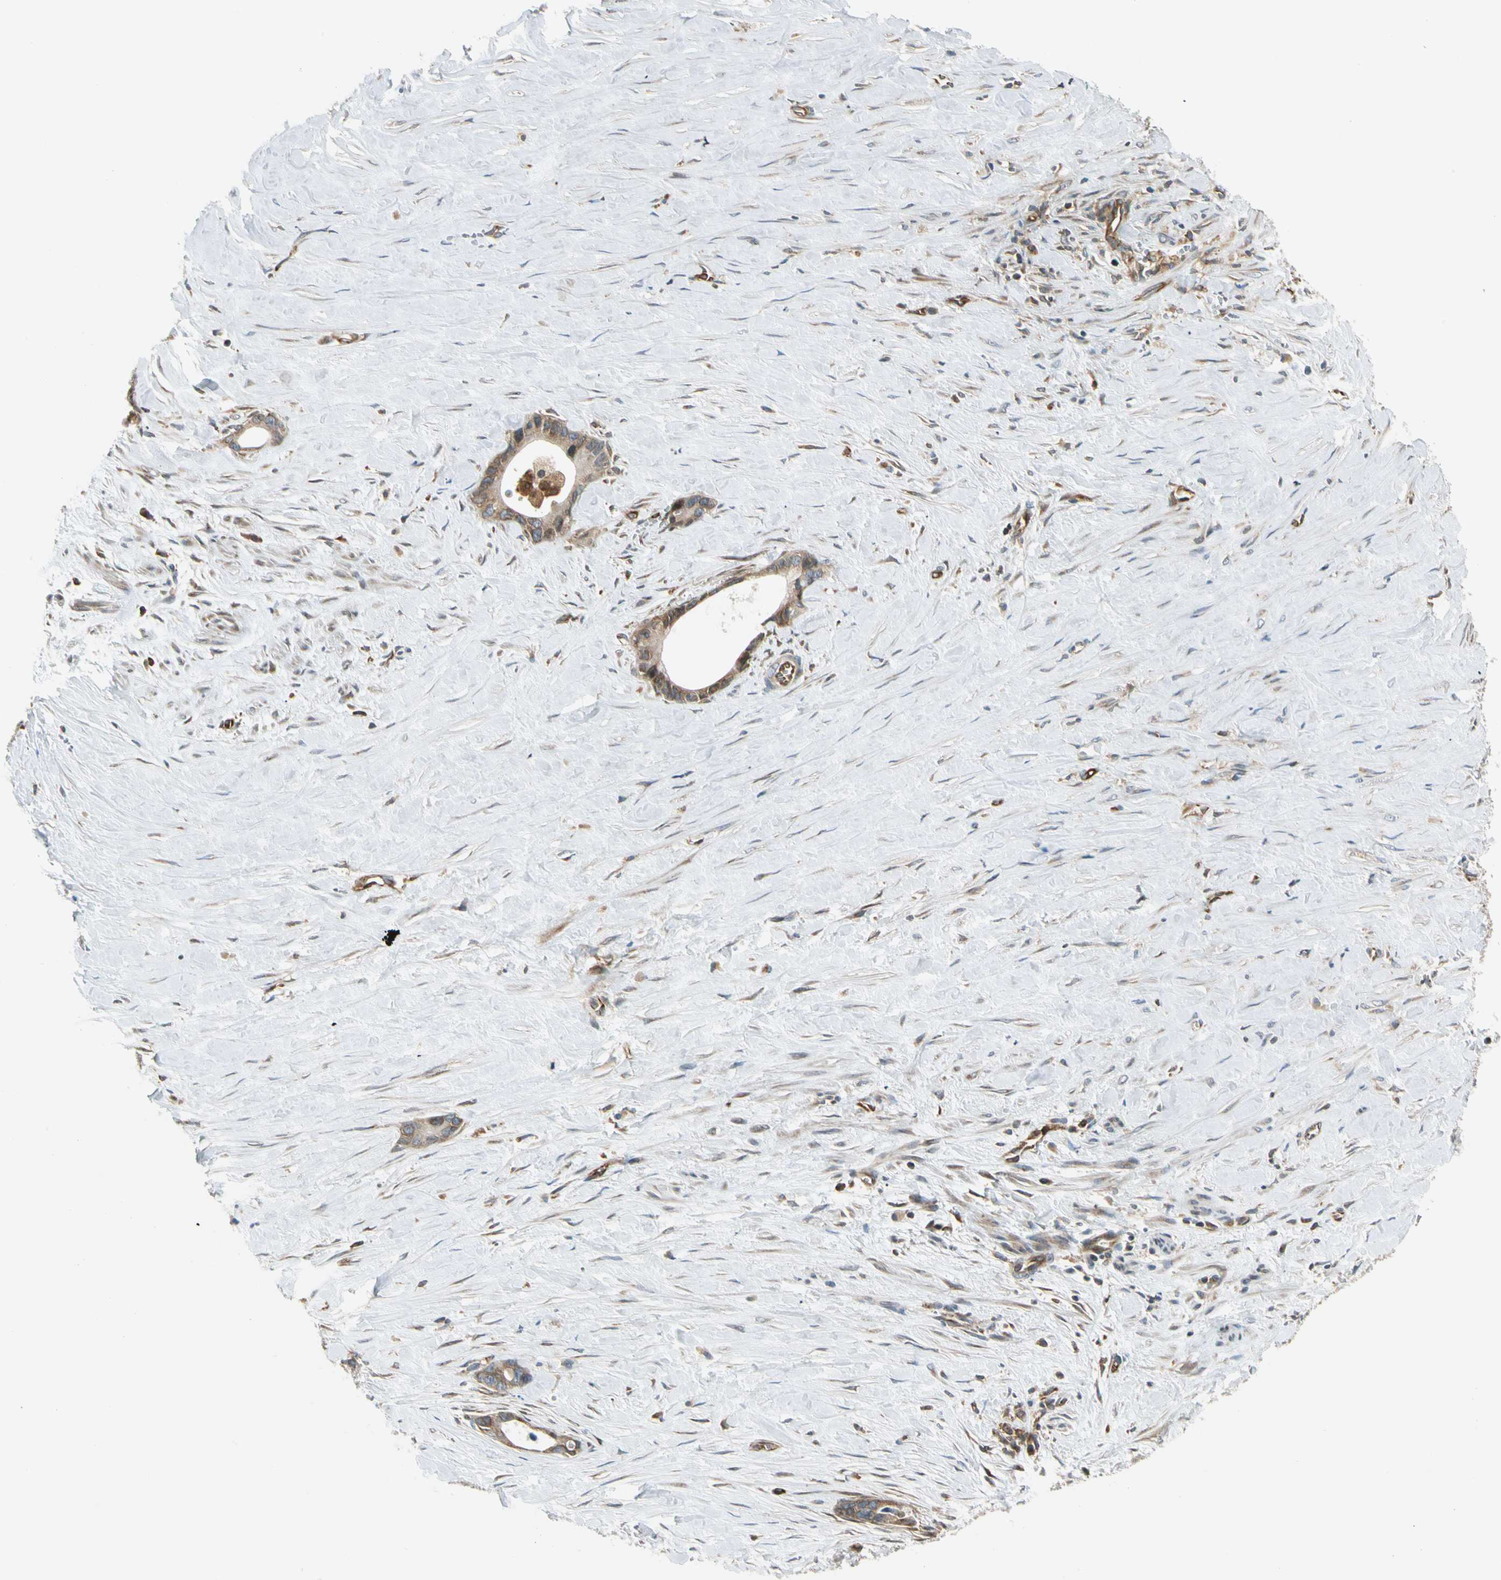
{"staining": {"intensity": "moderate", "quantity": ">75%", "location": "cytoplasmic/membranous"}, "tissue": "liver cancer", "cell_type": "Tumor cells", "image_type": "cancer", "snomed": [{"axis": "morphology", "description": "Cholangiocarcinoma"}, {"axis": "topography", "description": "Liver"}], "caption": "A high-resolution histopathology image shows IHC staining of liver cholangiocarcinoma, which shows moderate cytoplasmic/membranous staining in about >75% of tumor cells.", "gene": "TRIO", "patient": {"sex": "female", "age": 55}}